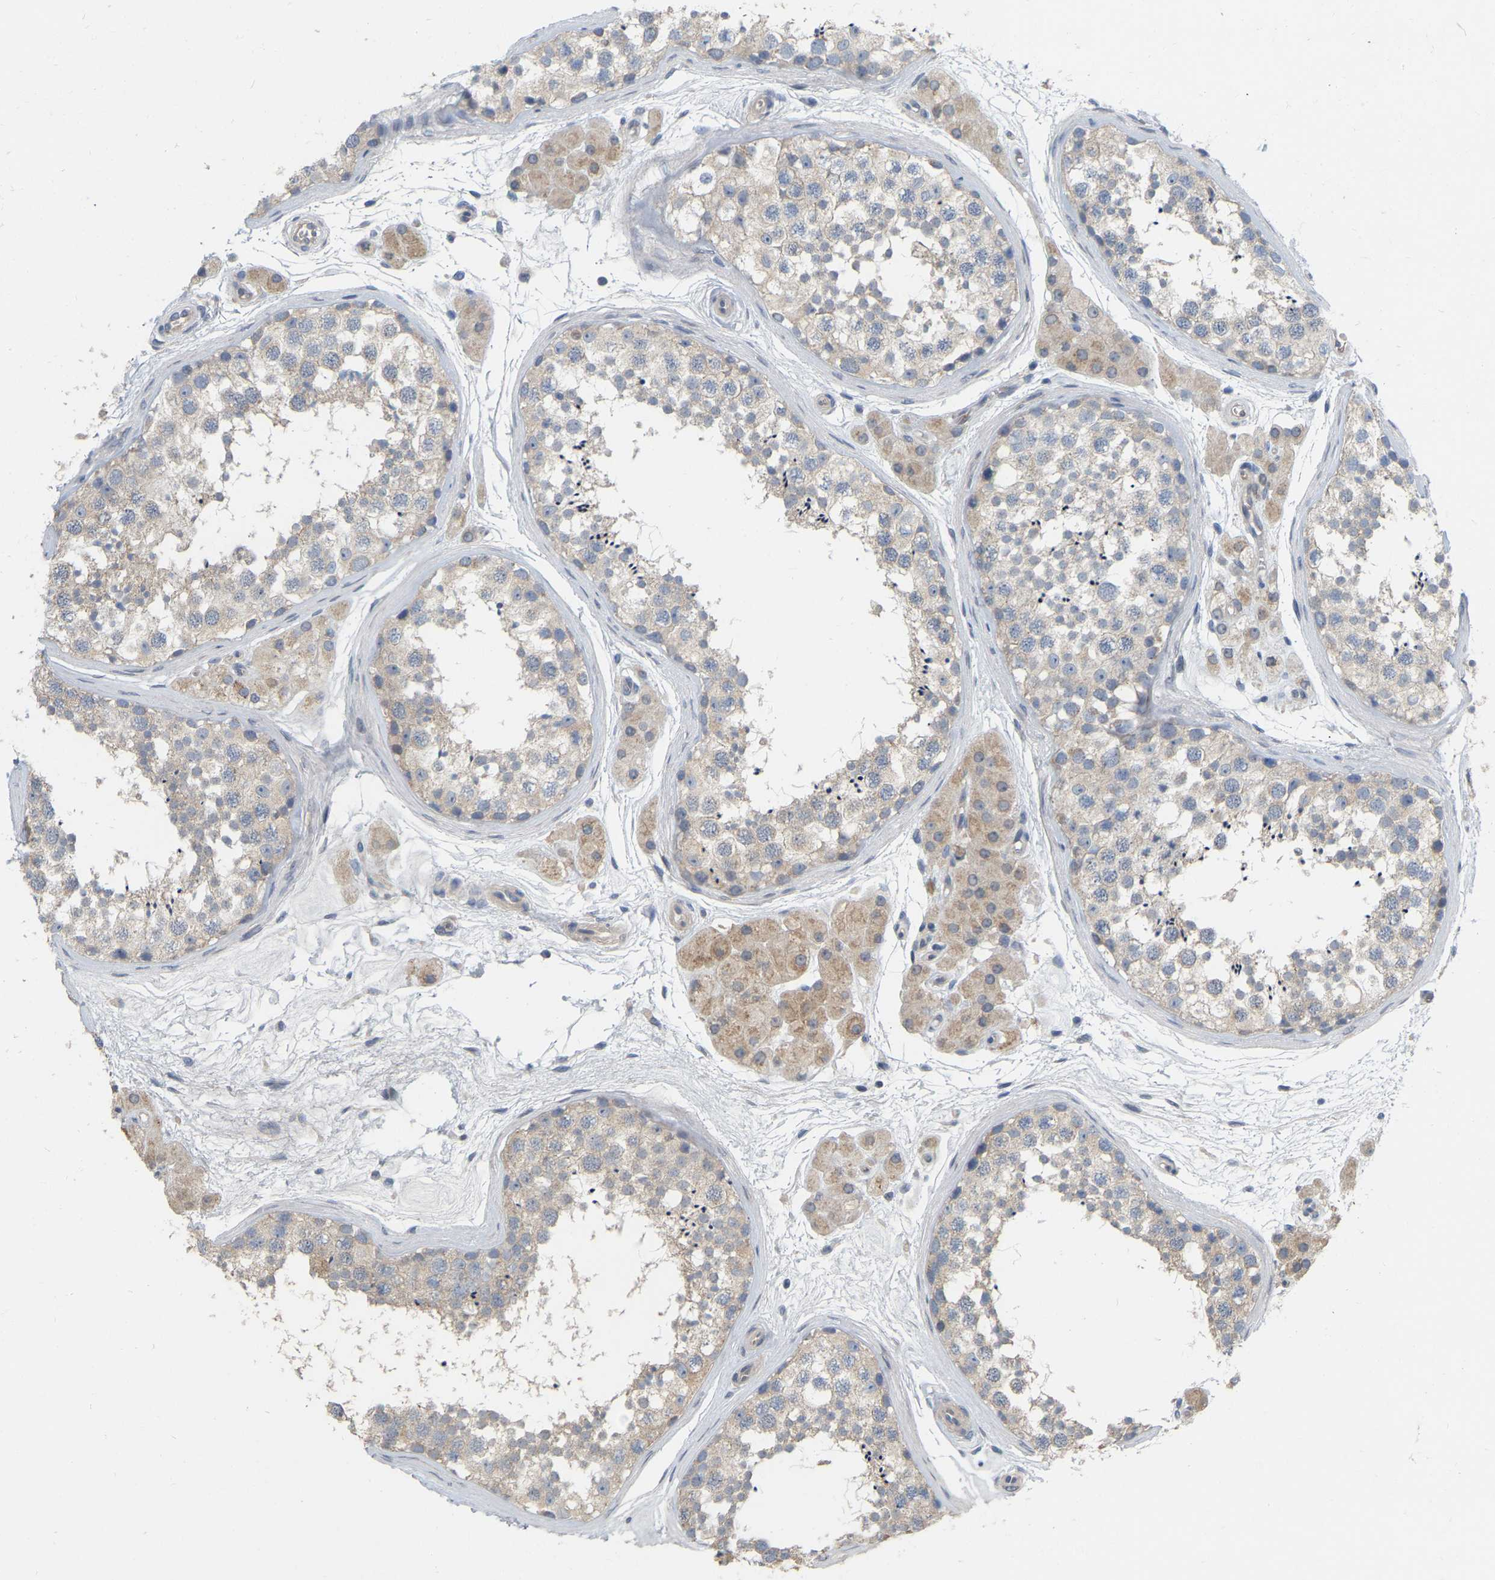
{"staining": {"intensity": "weak", "quantity": "25%-75%", "location": "cytoplasmic/membranous"}, "tissue": "testis", "cell_type": "Cells in seminiferous ducts", "image_type": "normal", "snomed": [{"axis": "morphology", "description": "Normal tissue, NOS"}, {"axis": "topography", "description": "Testis"}], "caption": "This is a histology image of immunohistochemistry staining of unremarkable testis, which shows weak expression in the cytoplasmic/membranous of cells in seminiferous ducts.", "gene": "SSH1", "patient": {"sex": "male", "age": 56}}